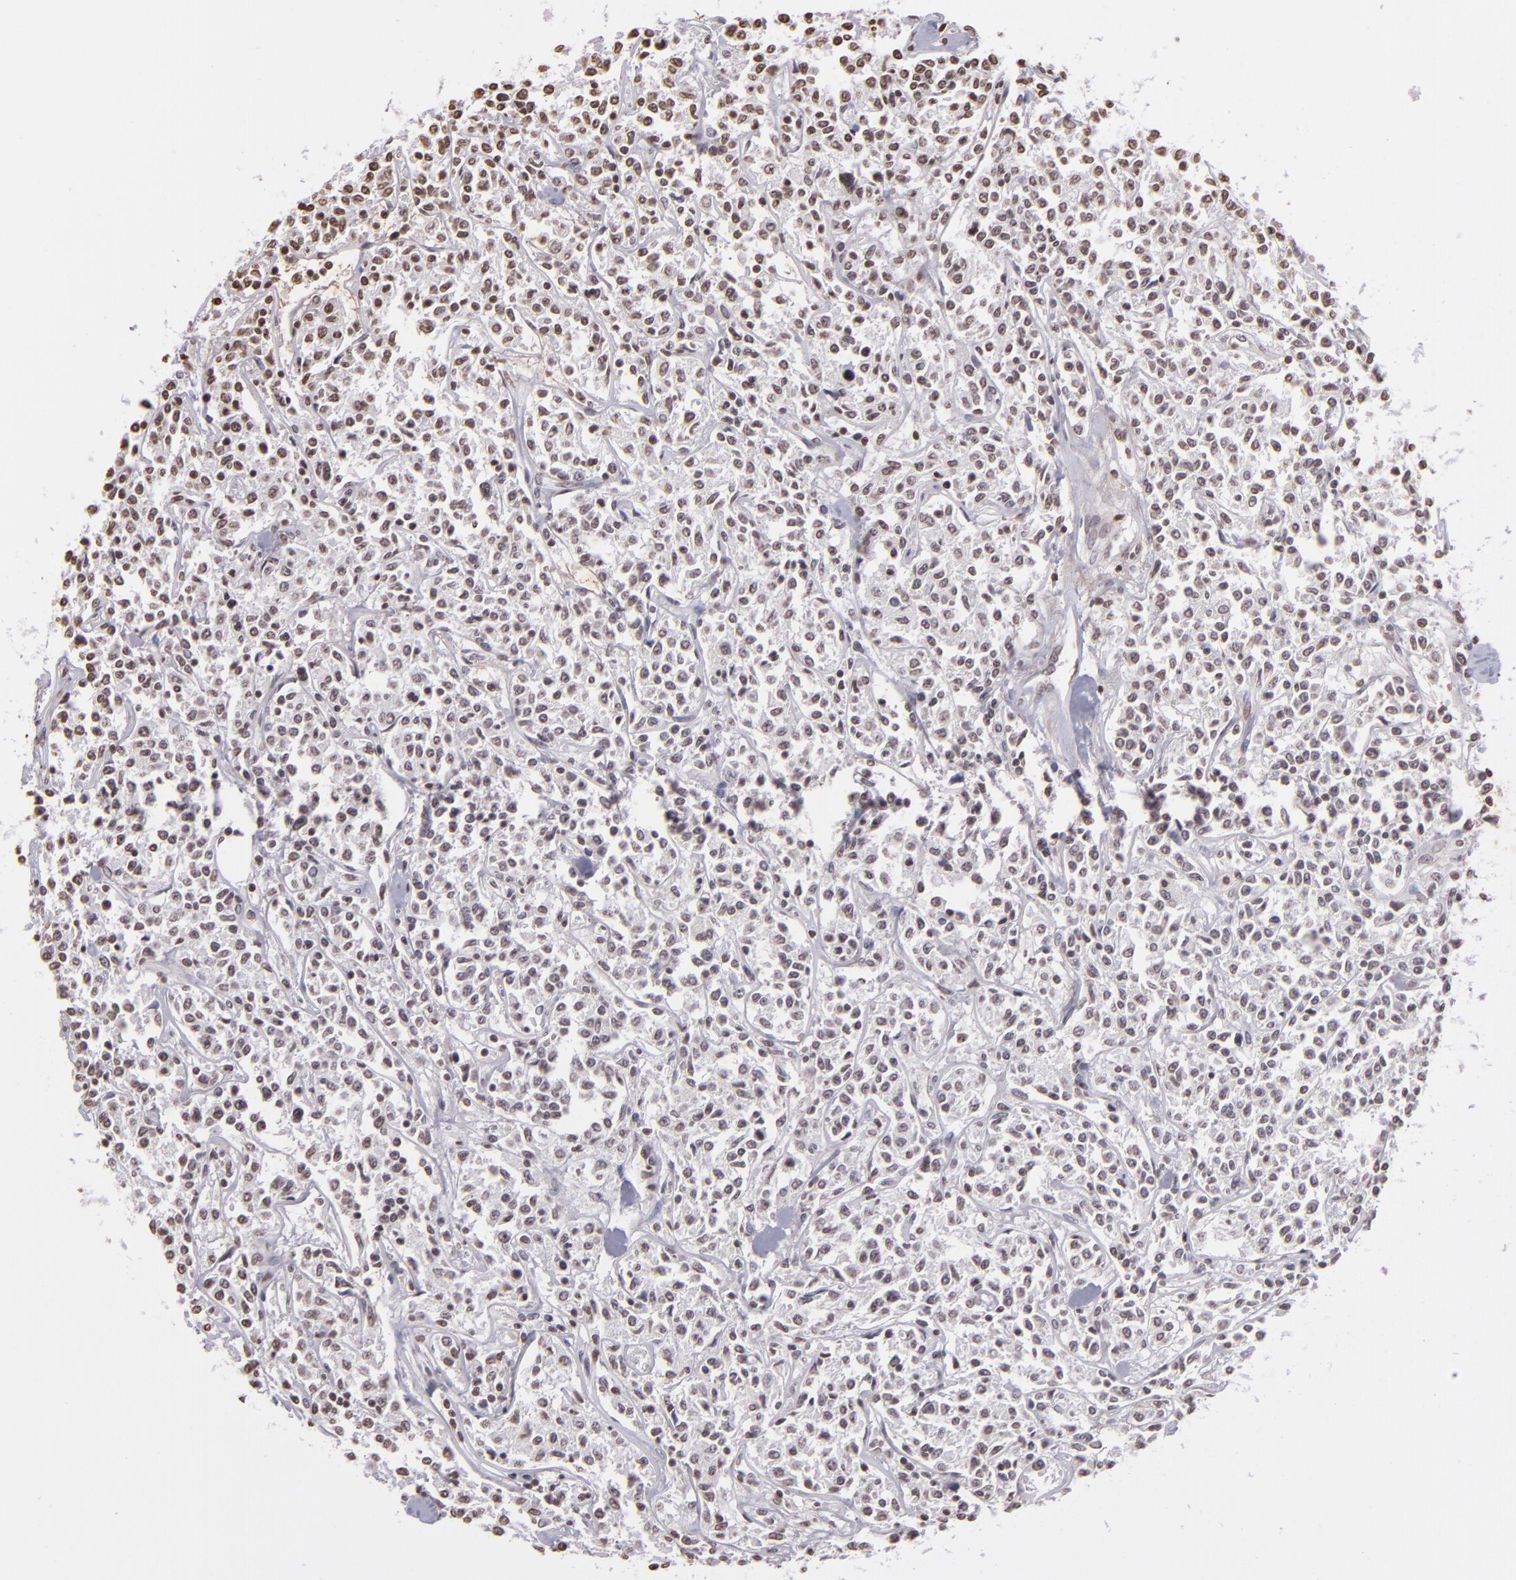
{"staining": {"intensity": "negative", "quantity": "none", "location": "none"}, "tissue": "lymphoma", "cell_type": "Tumor cells", "image_type": "cancer", "snomed": [{"axis": "morphology", "description": "Malignant lymphoma, non-Hodgkin's type, Low grade"}, {"axis": "topography", "description": "Small intestine"}], "caption": "Immunohistochemistry of human malignant lymphoma, non-Hodgkin's type (low-grade) displays no expression in tumor cells. (DAB (3,3'-diaminobenzidine) IHC with hematoxylin counter stain).", "gene": "THRB", "patient": {"sex": "female", "age": 59}}